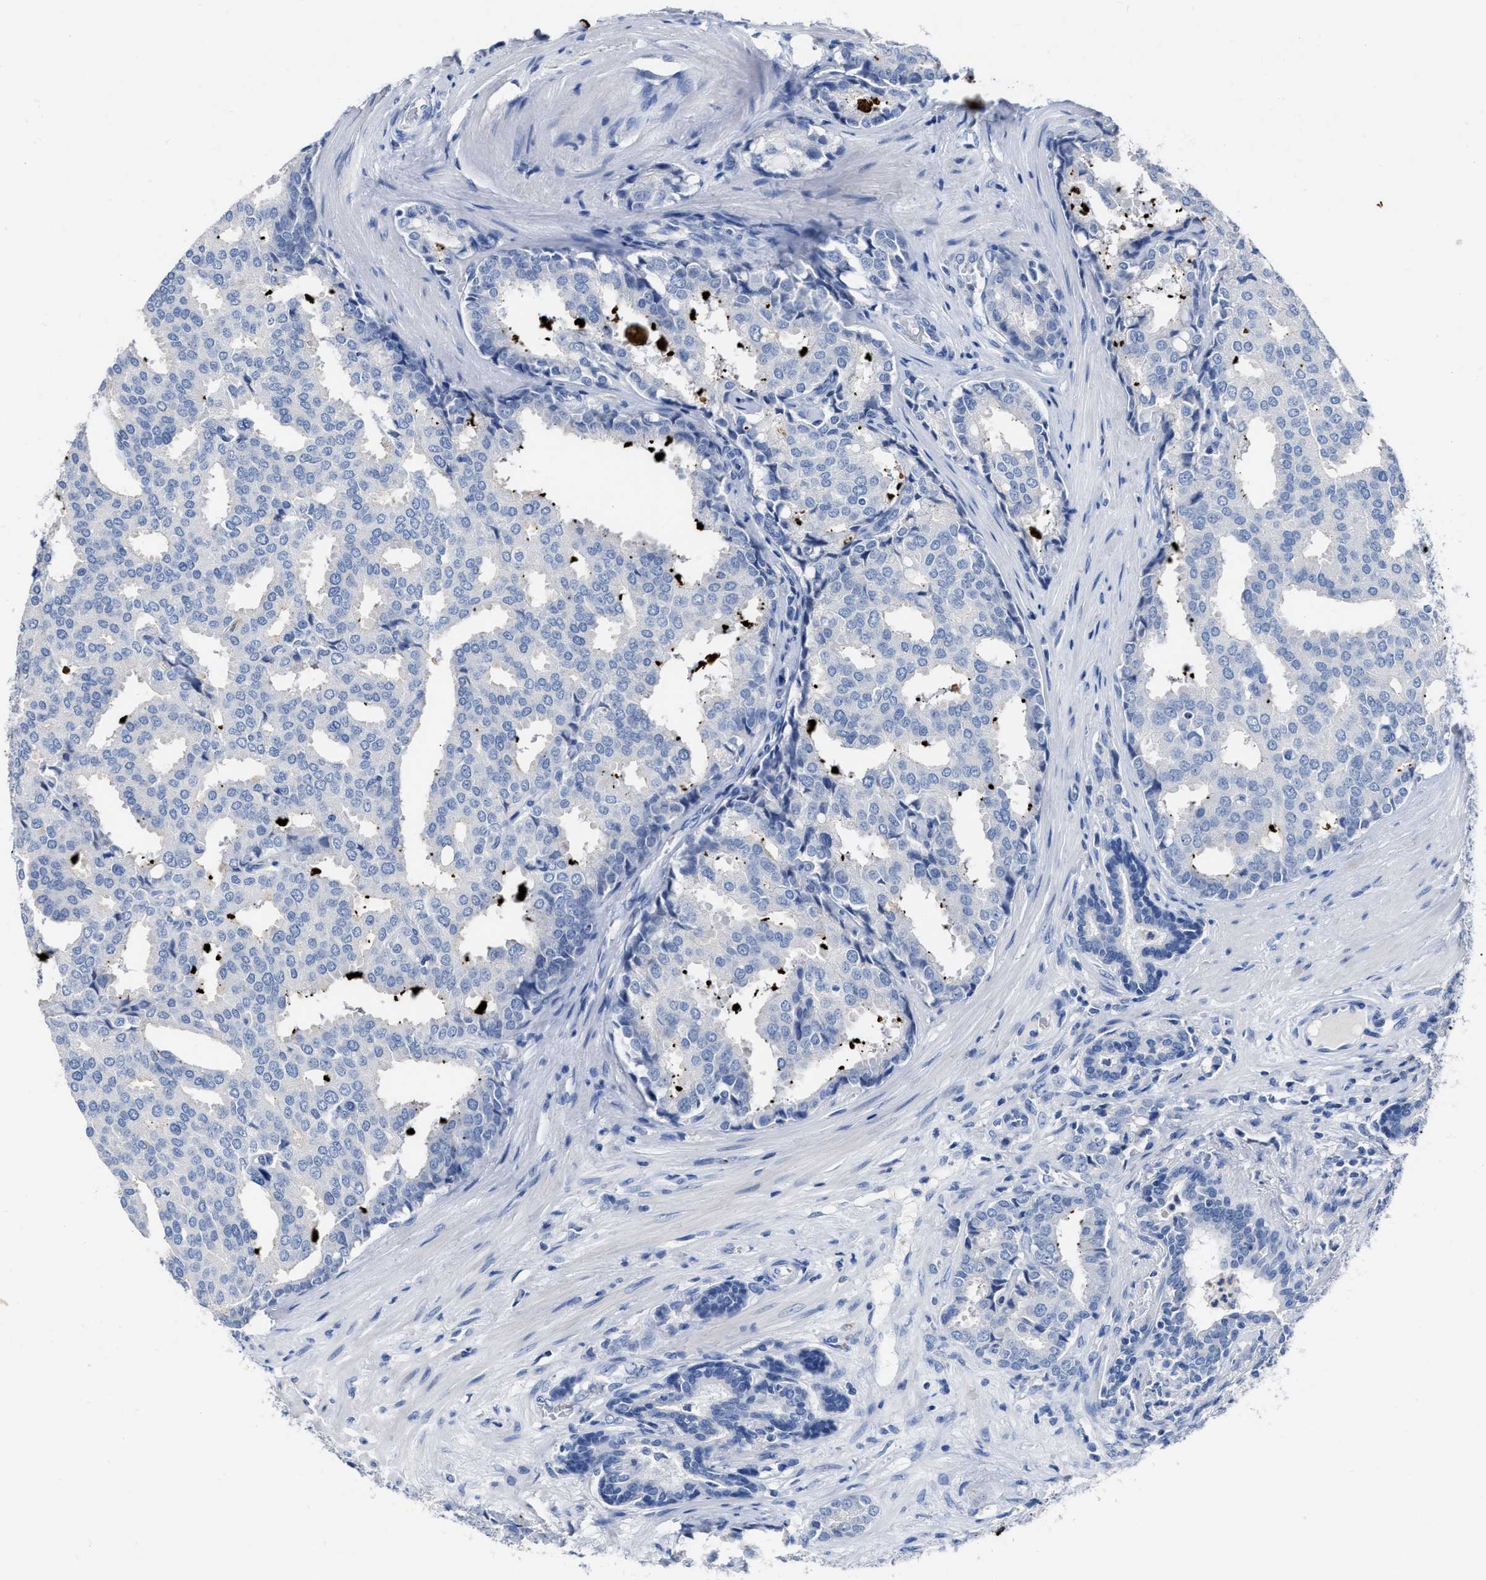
{"staining": {"intensity": "negative", "quantity": "none", "location": "none"}, "tissue": "prostate cancer", "cell_type": "Tumor cells", "image_type": "cancer", "snomed": [{"axis": "morphology", "description": "Adenocarcinoma, High grade"}, {"axis": "topography", "description": "Prostate"}], "caption": "This image is of prostate high-grade adenocarcinoma stained with immunohistochemistry (IHC) to label a protein in brown with the nuclei are counter-stained blue. There is no expression in tumor cells.", "gene": "CEACAM5", "patient": {"sex": "male", "age": 50}}